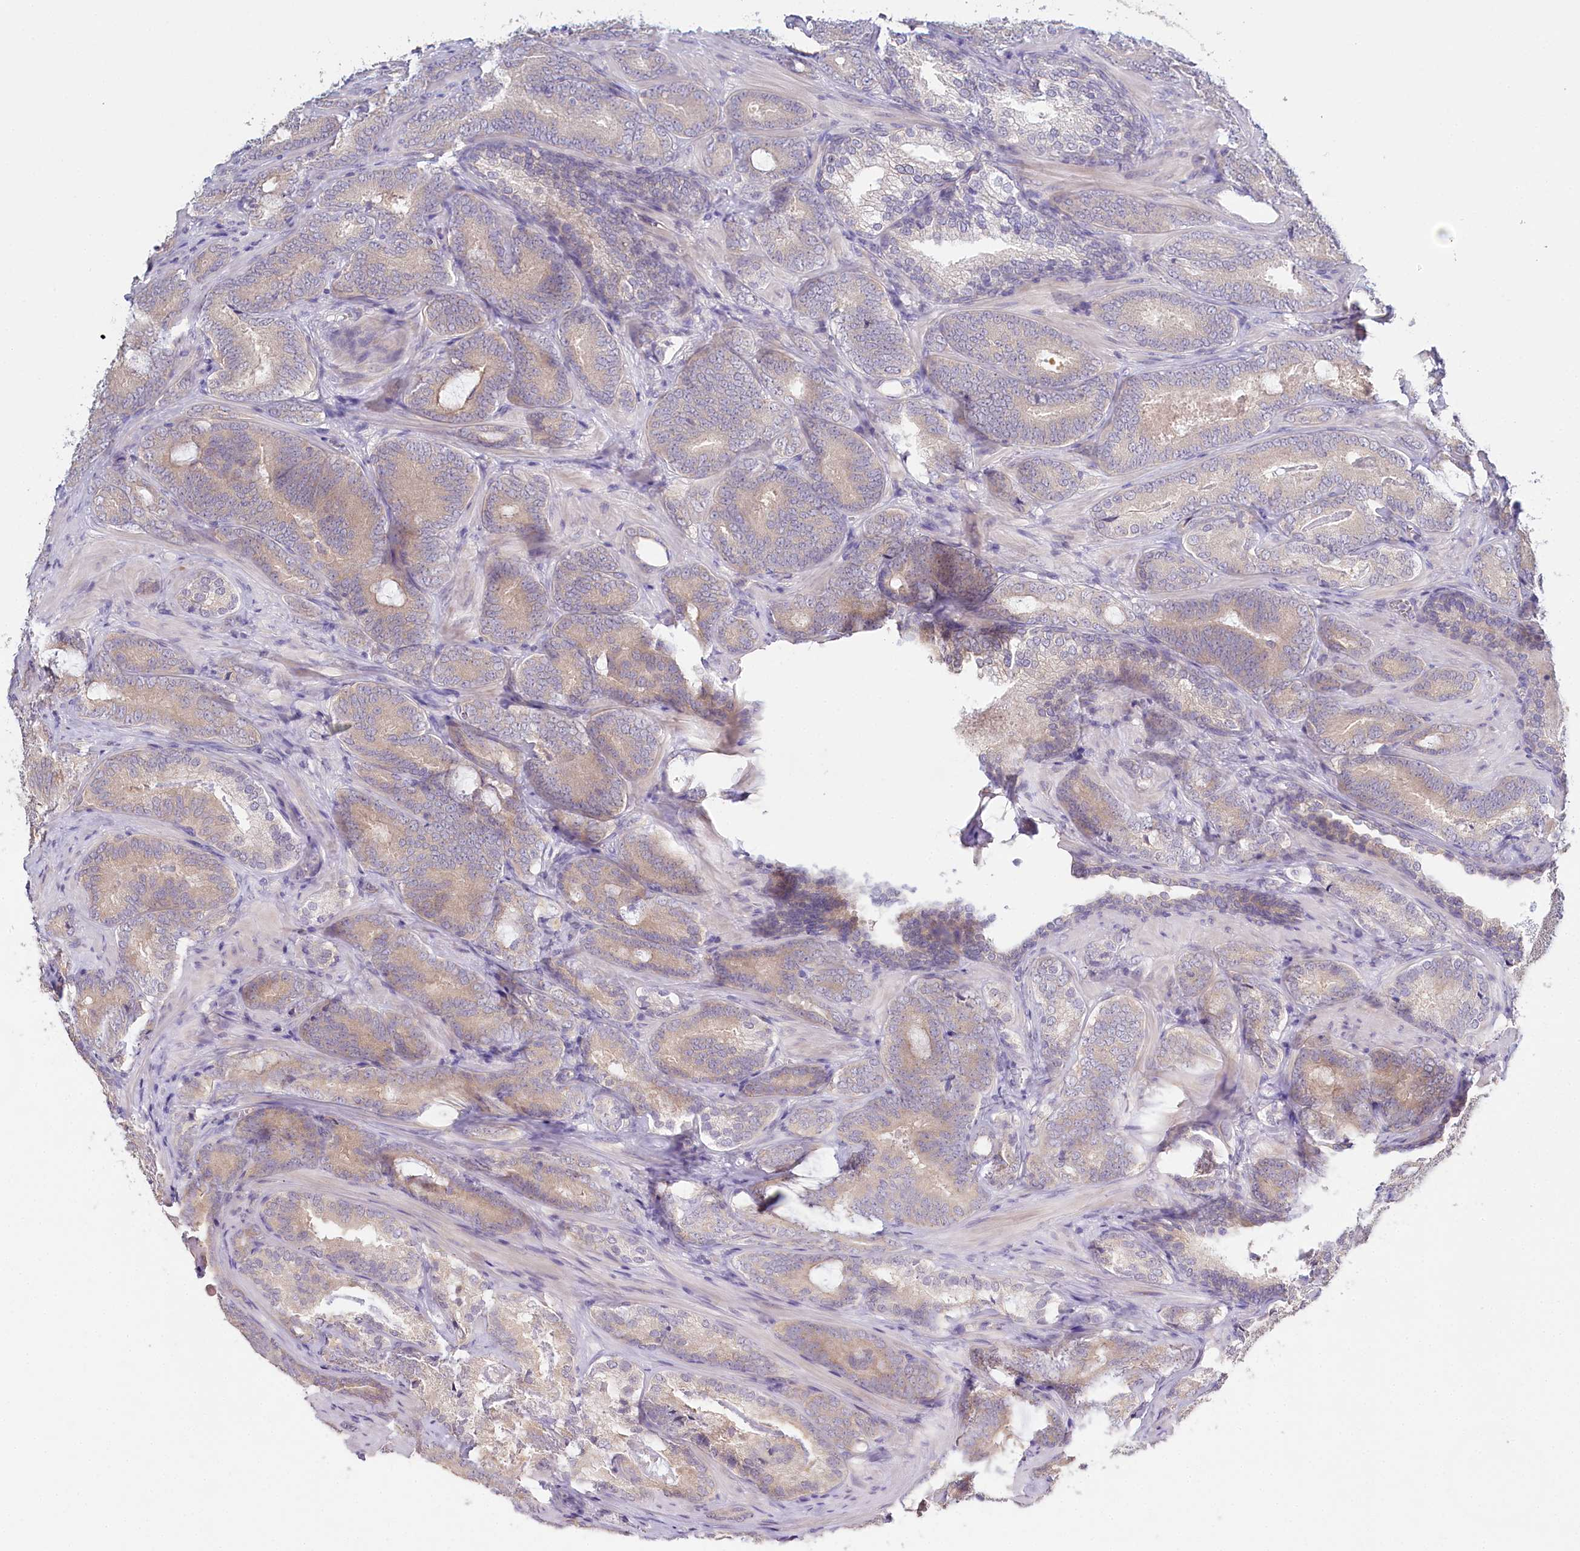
{"staining": {"intensity": "negative", "quantity": "none", "location": "none"}, "tissue": "prostate cancer", "cell_type": "Tumor cells", "image_type": "cancer", "snomed": [{"axis": "morphology", "description": "Adenocarcinoma, Low grade"}, {"axis": "topography", "description": "Prostate"}], "caption": "High magnification brightfield microscopy of adenocarcinoma (low-grade) (prostate) stained with DAB (brown) and counterstained with hematoxylin (blue): tumor cells show no significant positivity.", "gene": "DAPK1", "patient": {"sex": "male", "age": 60}}